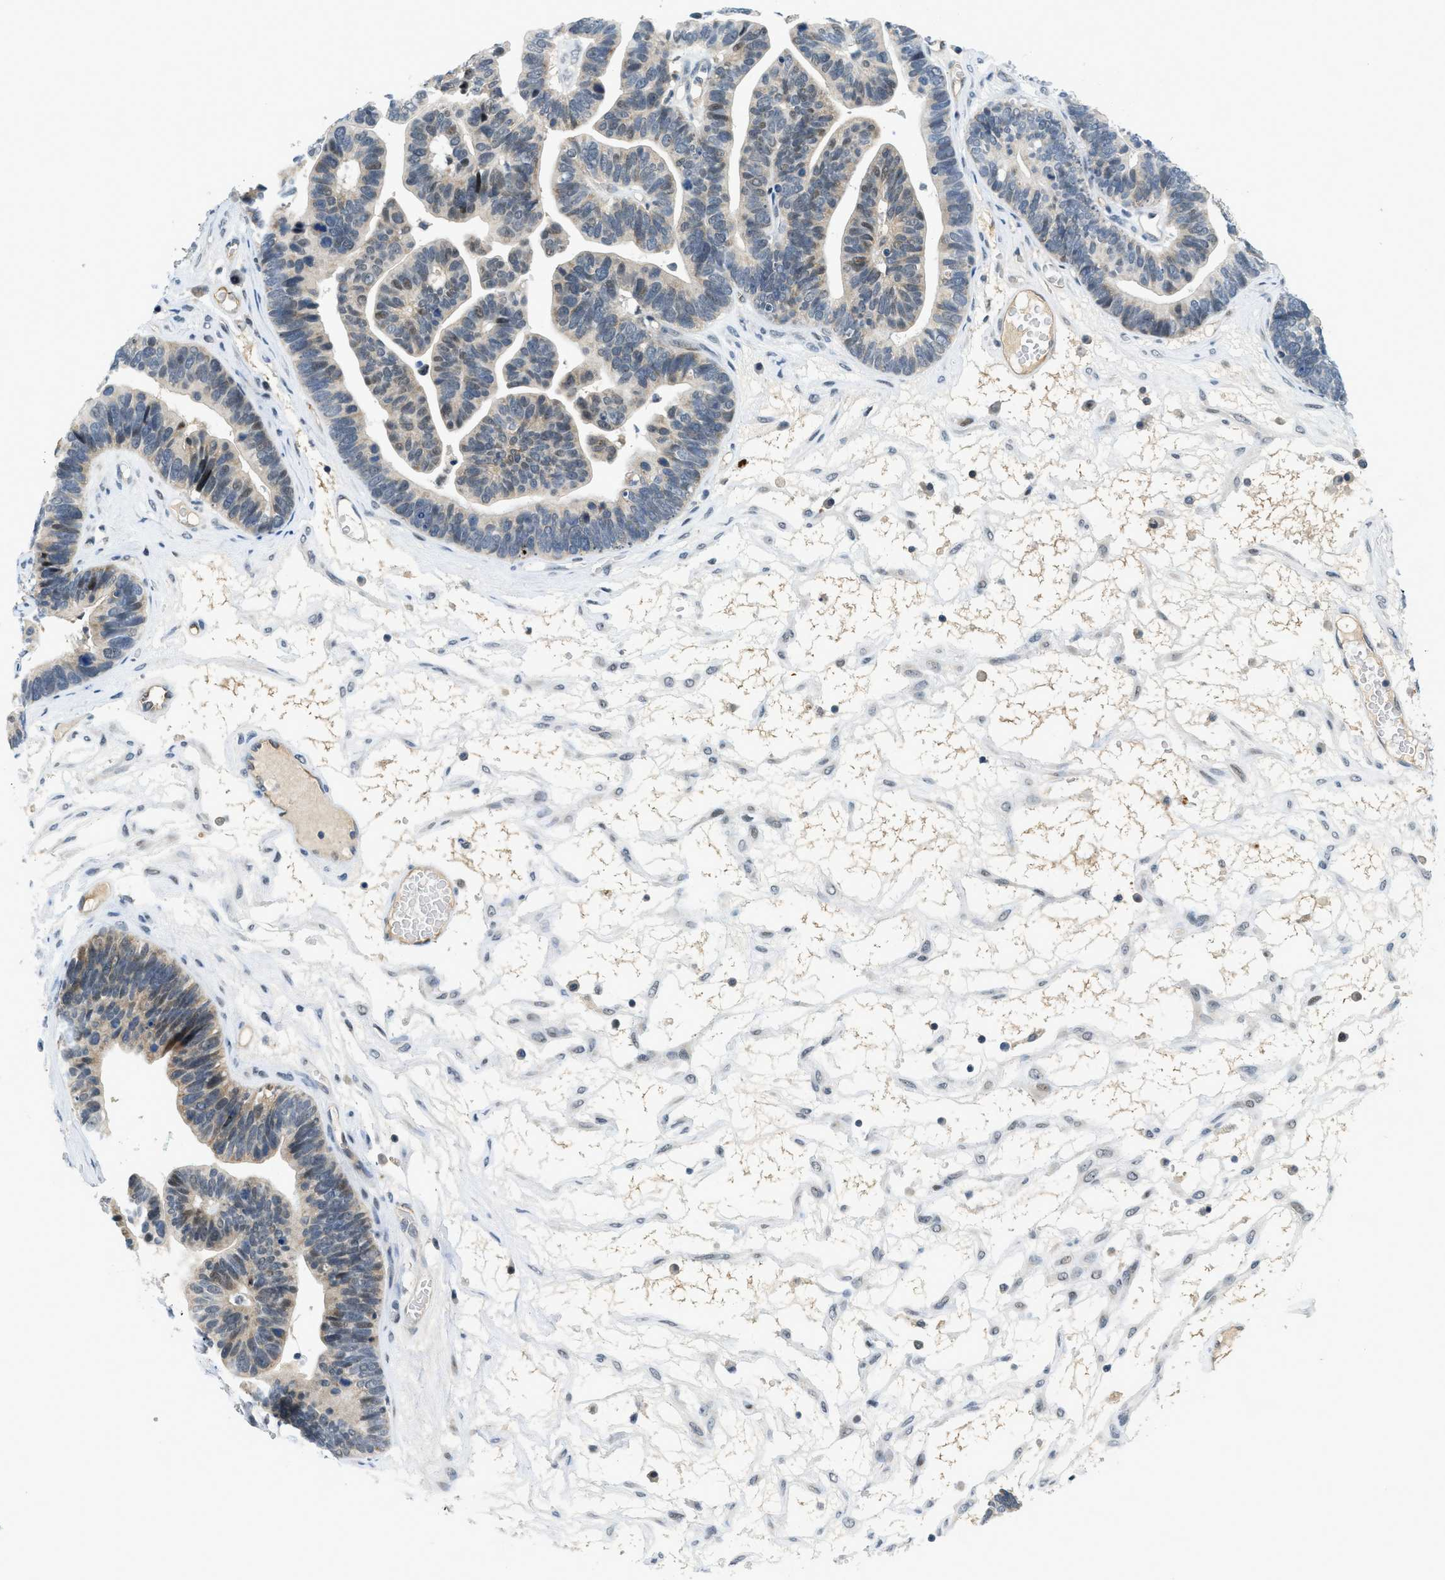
{"staining": {"intensity": "weak", "quantity": "<25%", "location": "cytoplasmic/membranous,nuclear"}, "tissue": "ovarian cancer", "cell_type": "Tumor cells", "image_type": "cancer", "snomed": [{"axis": "morphology", "description": "Cystadenocarcinoma, serous, NOS"}, {"axis": "topography", "description": "Ovary"}], "caption": "Immunohistochemistry of ovarian cancer exhibits no expression in tumor cells.", "gene": "SLCO2A1", "patient": {"sex": "female", "age": 56}}